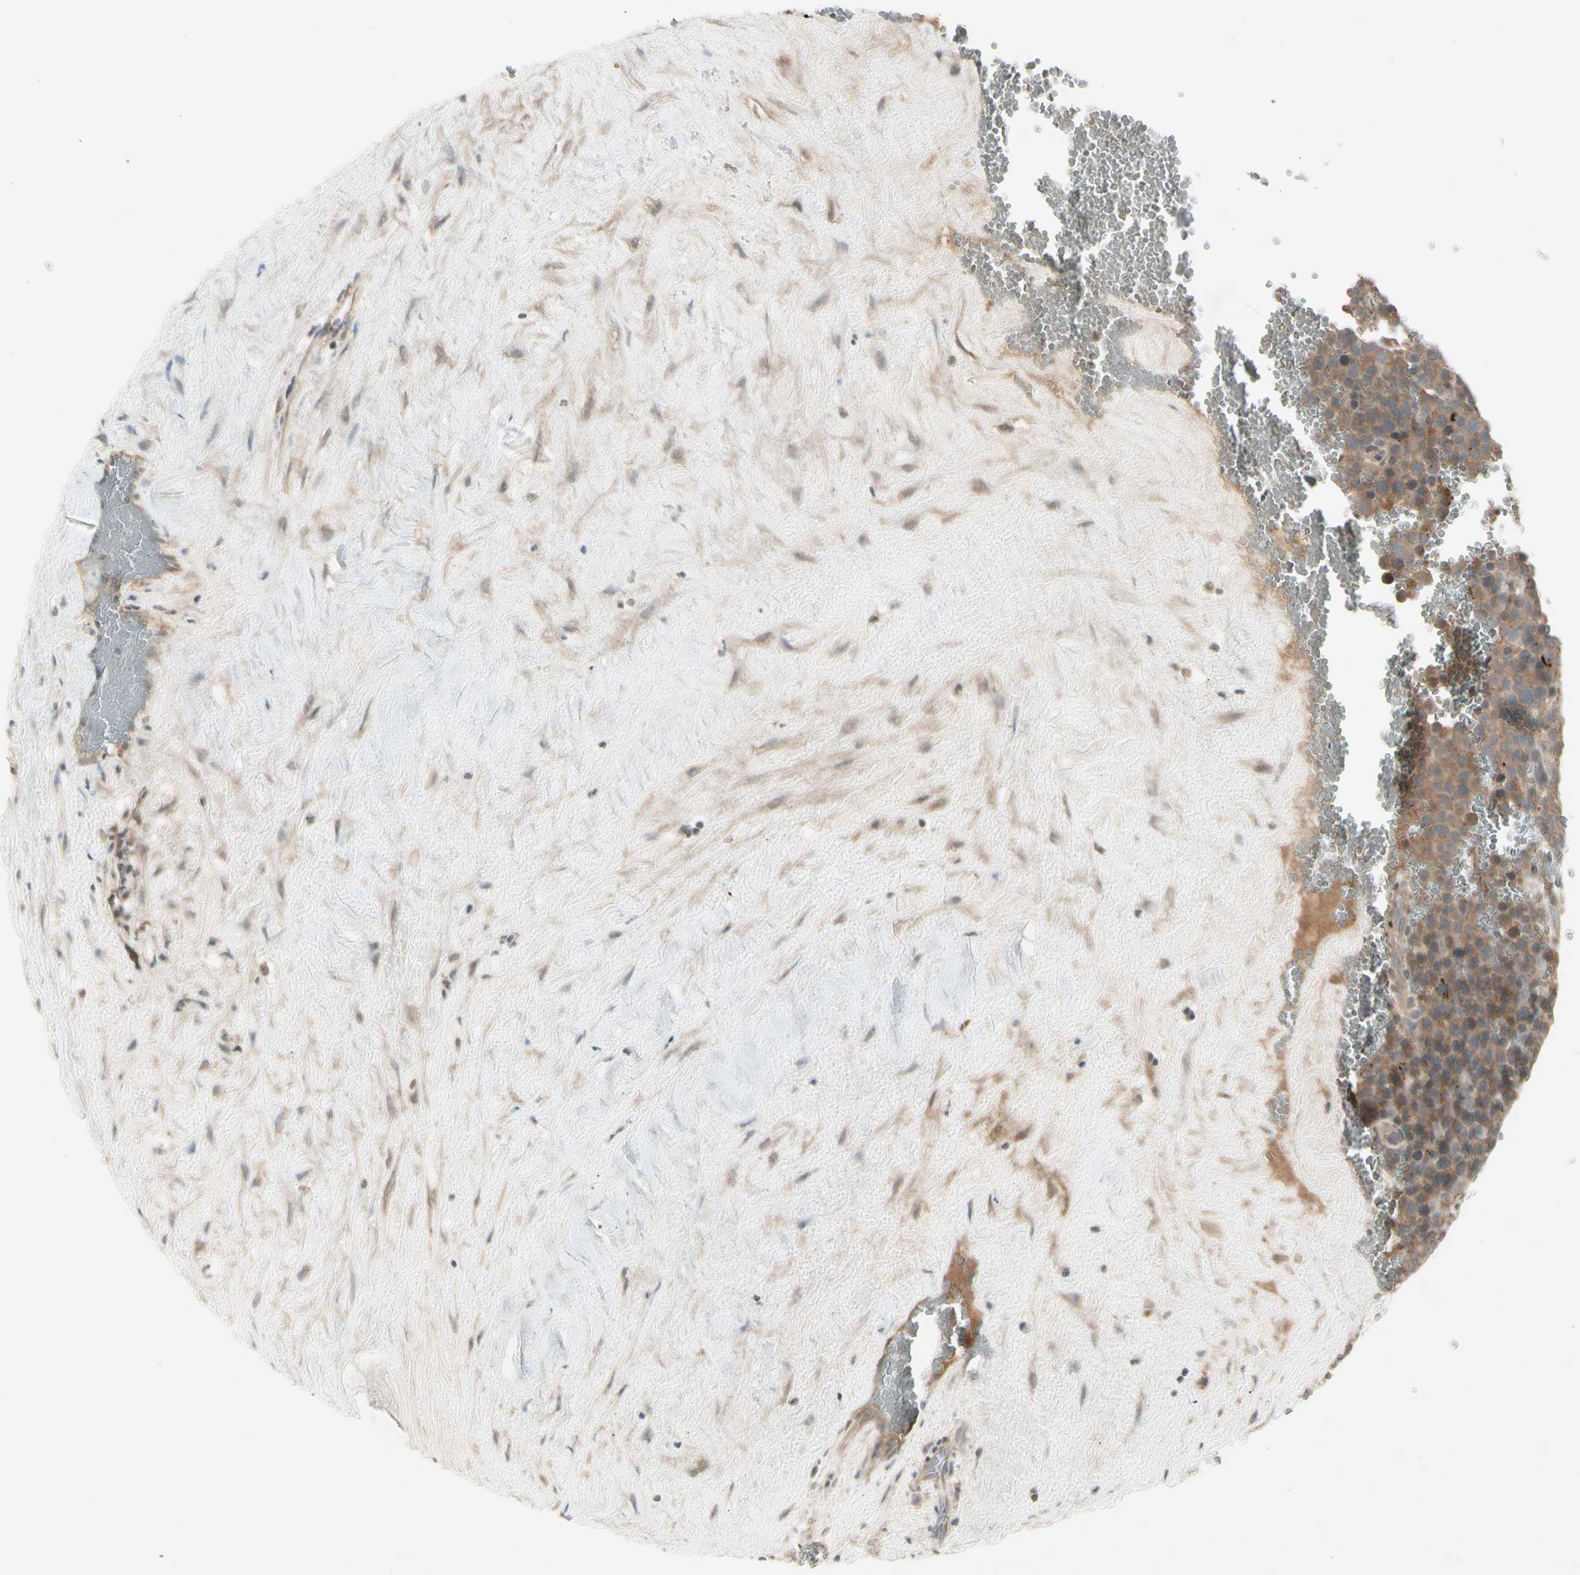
{"staining": {"intensity": "moderate", "quantity": ">75%", "location": "cytoplasmic/membranous"}, "tissue": "testis cancer", "cell_type": "Tumor cells", "image_type": "cancer", "snomed": [{"axis": "morphology", "description": "Seminoma, NOS"}, {"axis": "topography", "description": "Testis"}], "caption": "Tumor cells demonstrate medium levels of moderate cytoplasmic/membranous staining in about >75% of cells in human seminoma (testis). The protein is shown in brown color, while the nuclei are stained blue.", "gene": "FHDC1", "patient": {"sex": "male", "age": 71}}